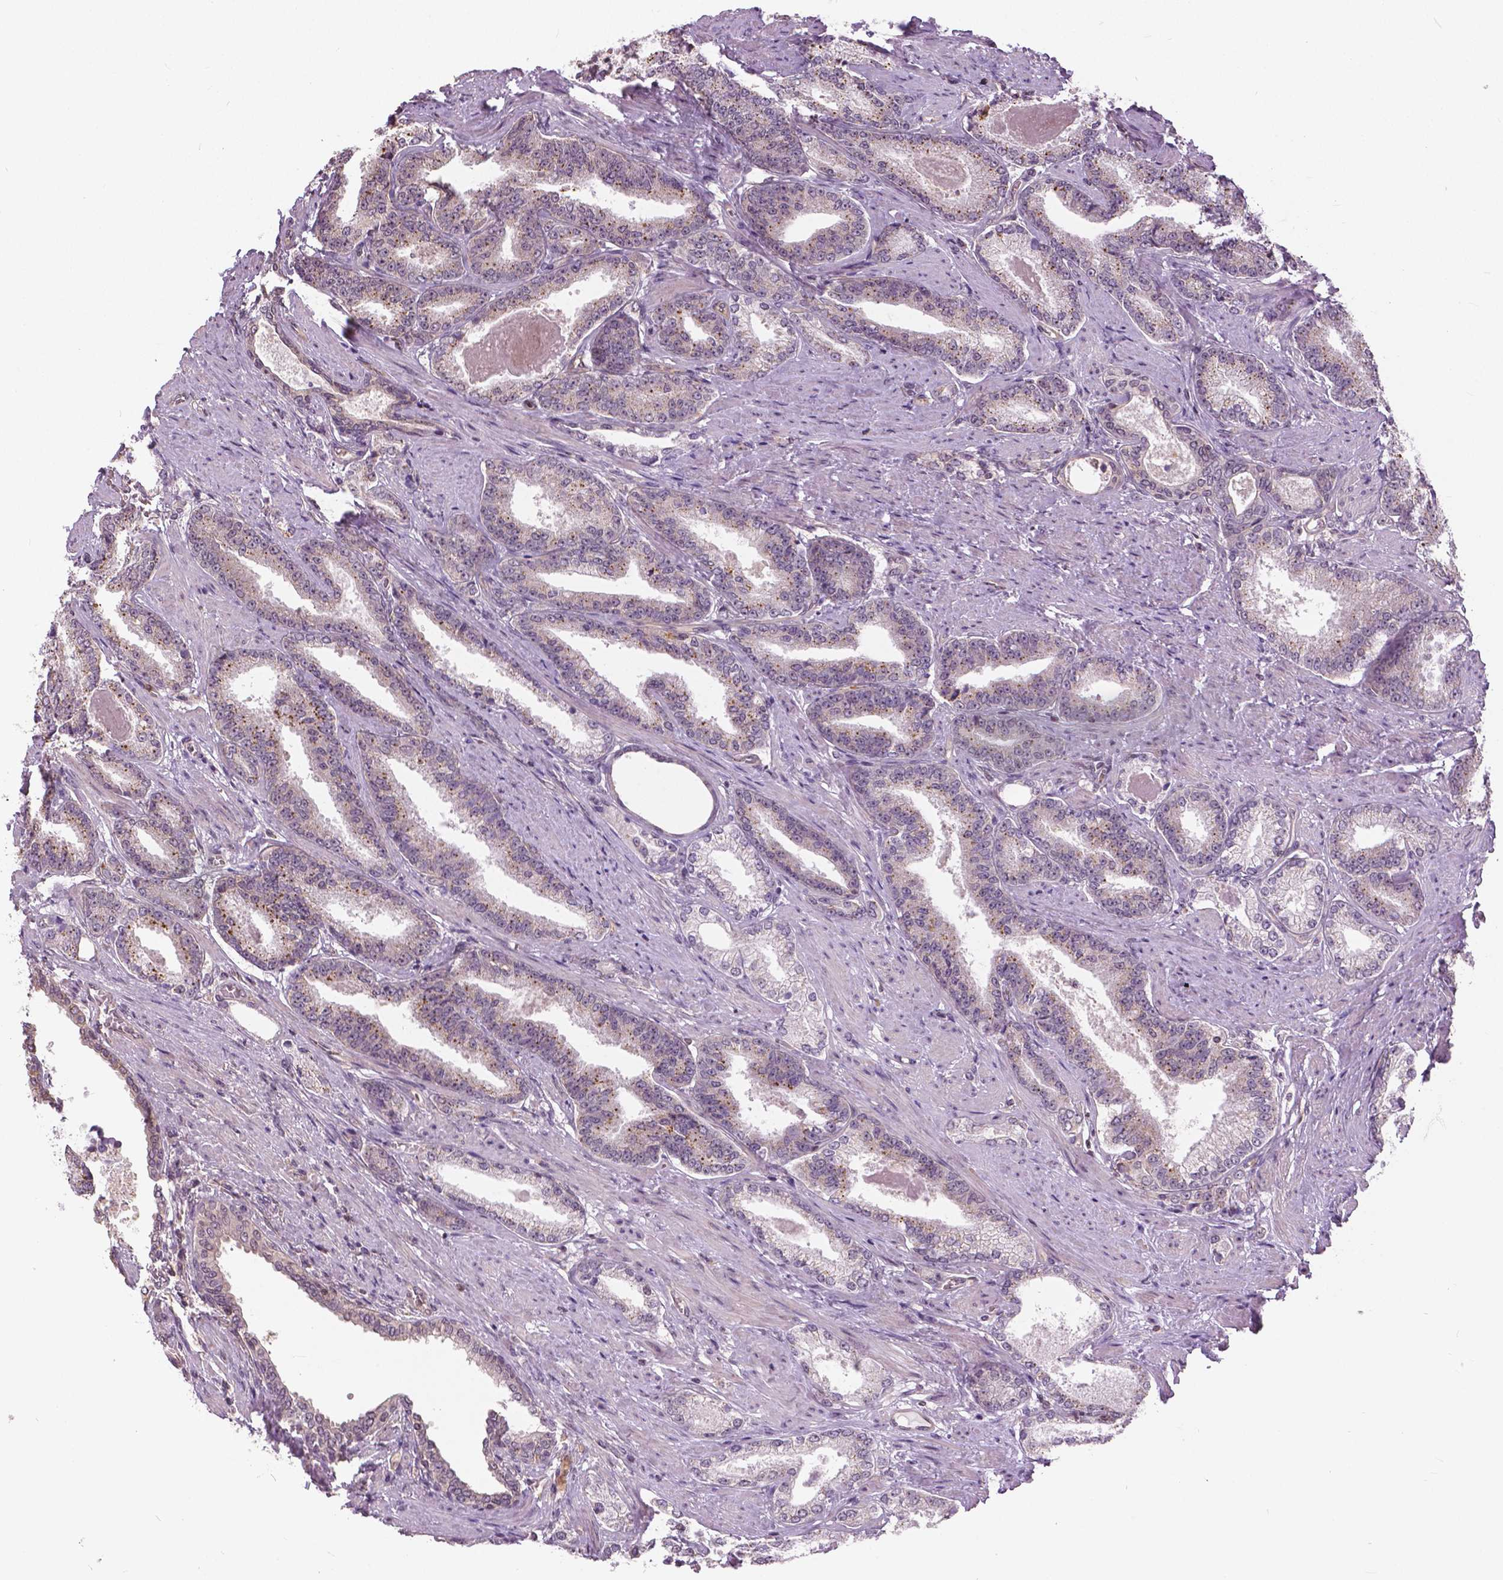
{"staining": {"intensity": "weak", "quantity": "25%-75%", "location": "cytoplasmic/membranous"}, "tissue": "prostate cancer", "cell_type": "Tumor cells", "image_type": "cancer", "snomed": [{"axis": "morphology", "description": "Adenocarcinoma, High grade"}, {"axis": "topography", "description": "Prostate and seminal vesicle, NOS"}], "caption": "Approximately 25%-75% of tumor cells in human prostate high-grade adenocarcinoma reveal weak cytoplasmic/membranous protein staining as visualized by brown immunohistochemical staining.", "gene": "ANXA13", "patient": {"sex": "male", "age": 61}}